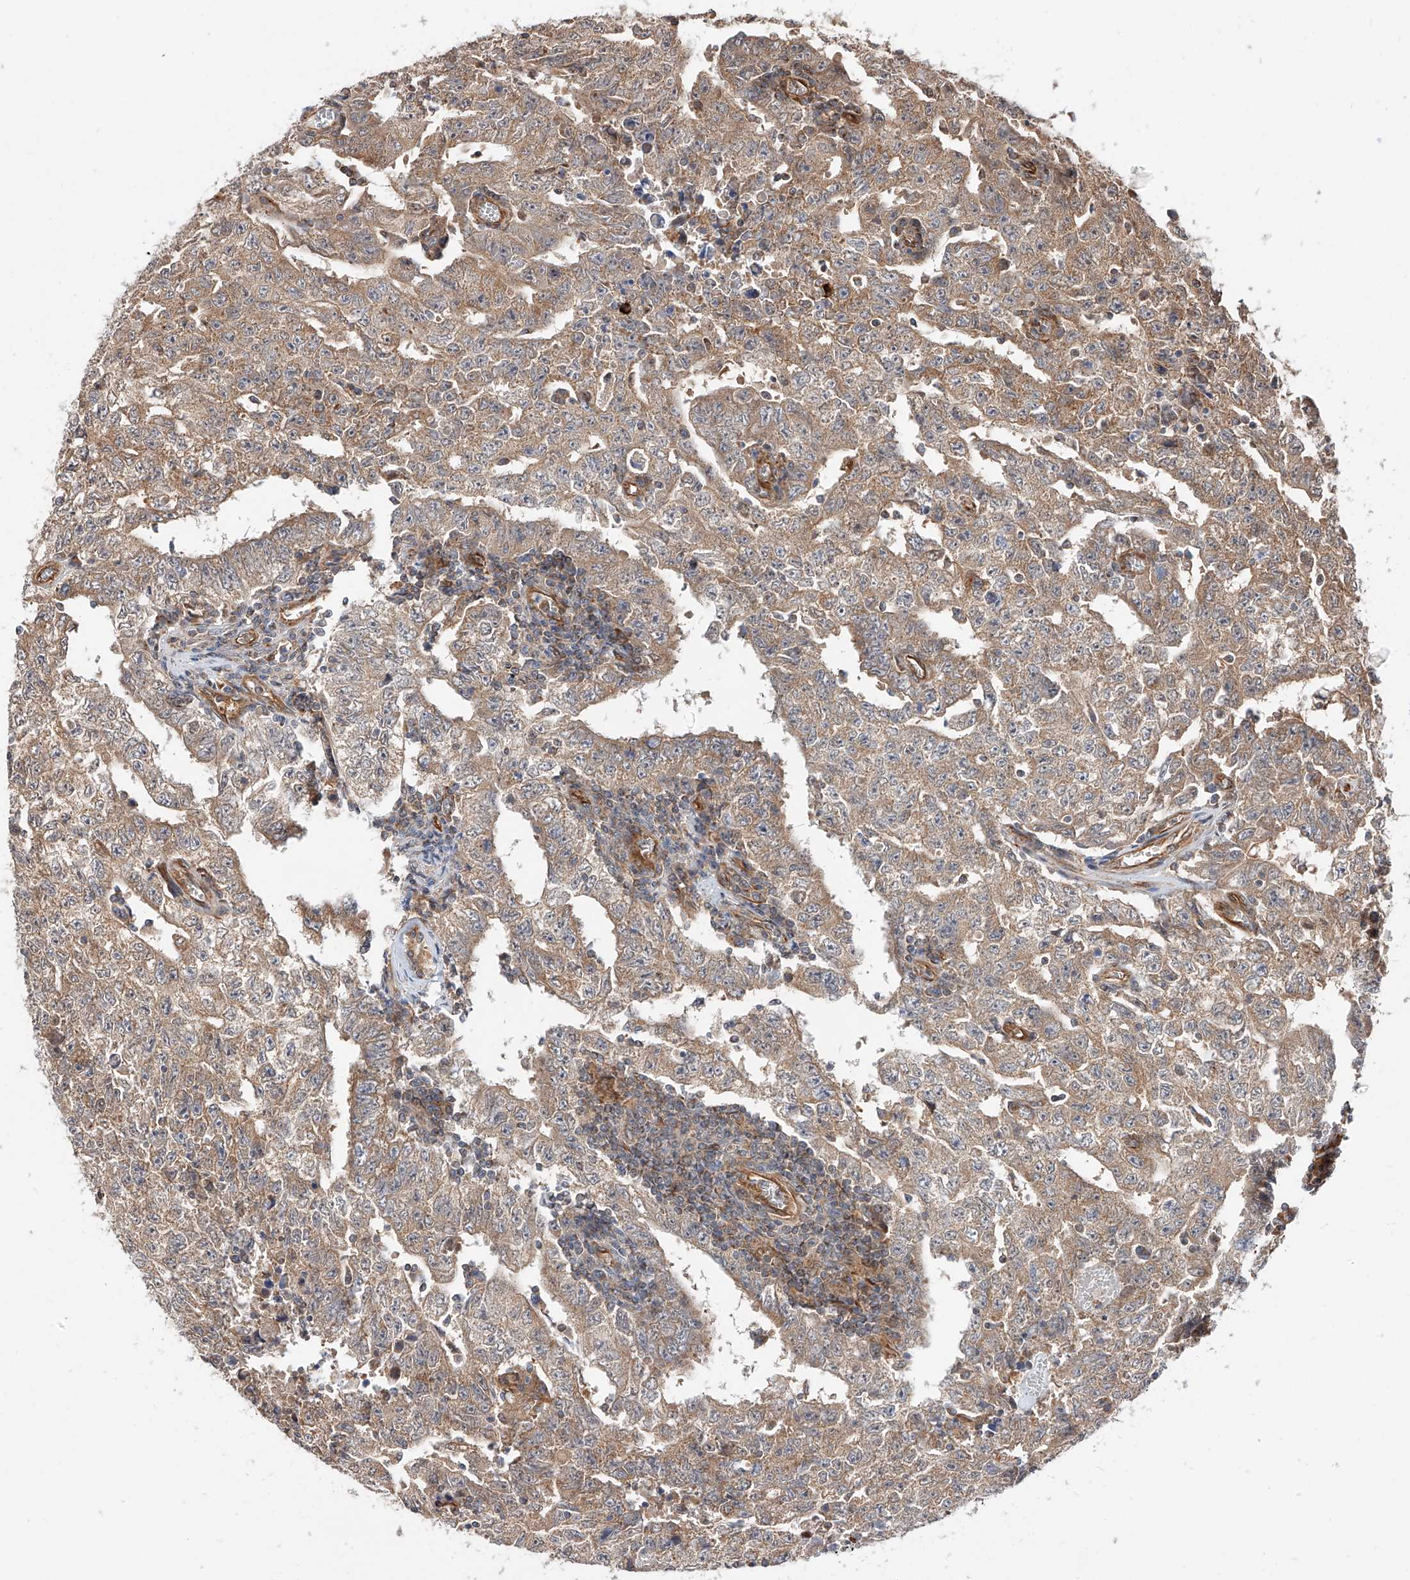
{"staining": {"intensity": "weak", "quantity": ">75%", "location": "cytoplasmic/membranous"}, "tissue": "testis cancer", "cell_type": "Tumor cells", "image_type": "cancer", "snomed": [{"axis": "morphology", "description": "Carcinoma, Embryonal, NOS"}, {"axis": "topography", "description": "Testis"}], "caption": "High-magnification brightfield microscopy of testis cancer stained with DAB (3,3'-diaminobenzidine) (brown) and counterstained with hematoxylin (blue). tumor cells exhibit weak cytoplasmic/membranous staining is appreciated in approximately>75% of cells. (DAB IHC, brown staining for protein, blue staining for nuclei).", "gene": "ISCA2", "patient": {"sex": "male", "age": 26}}